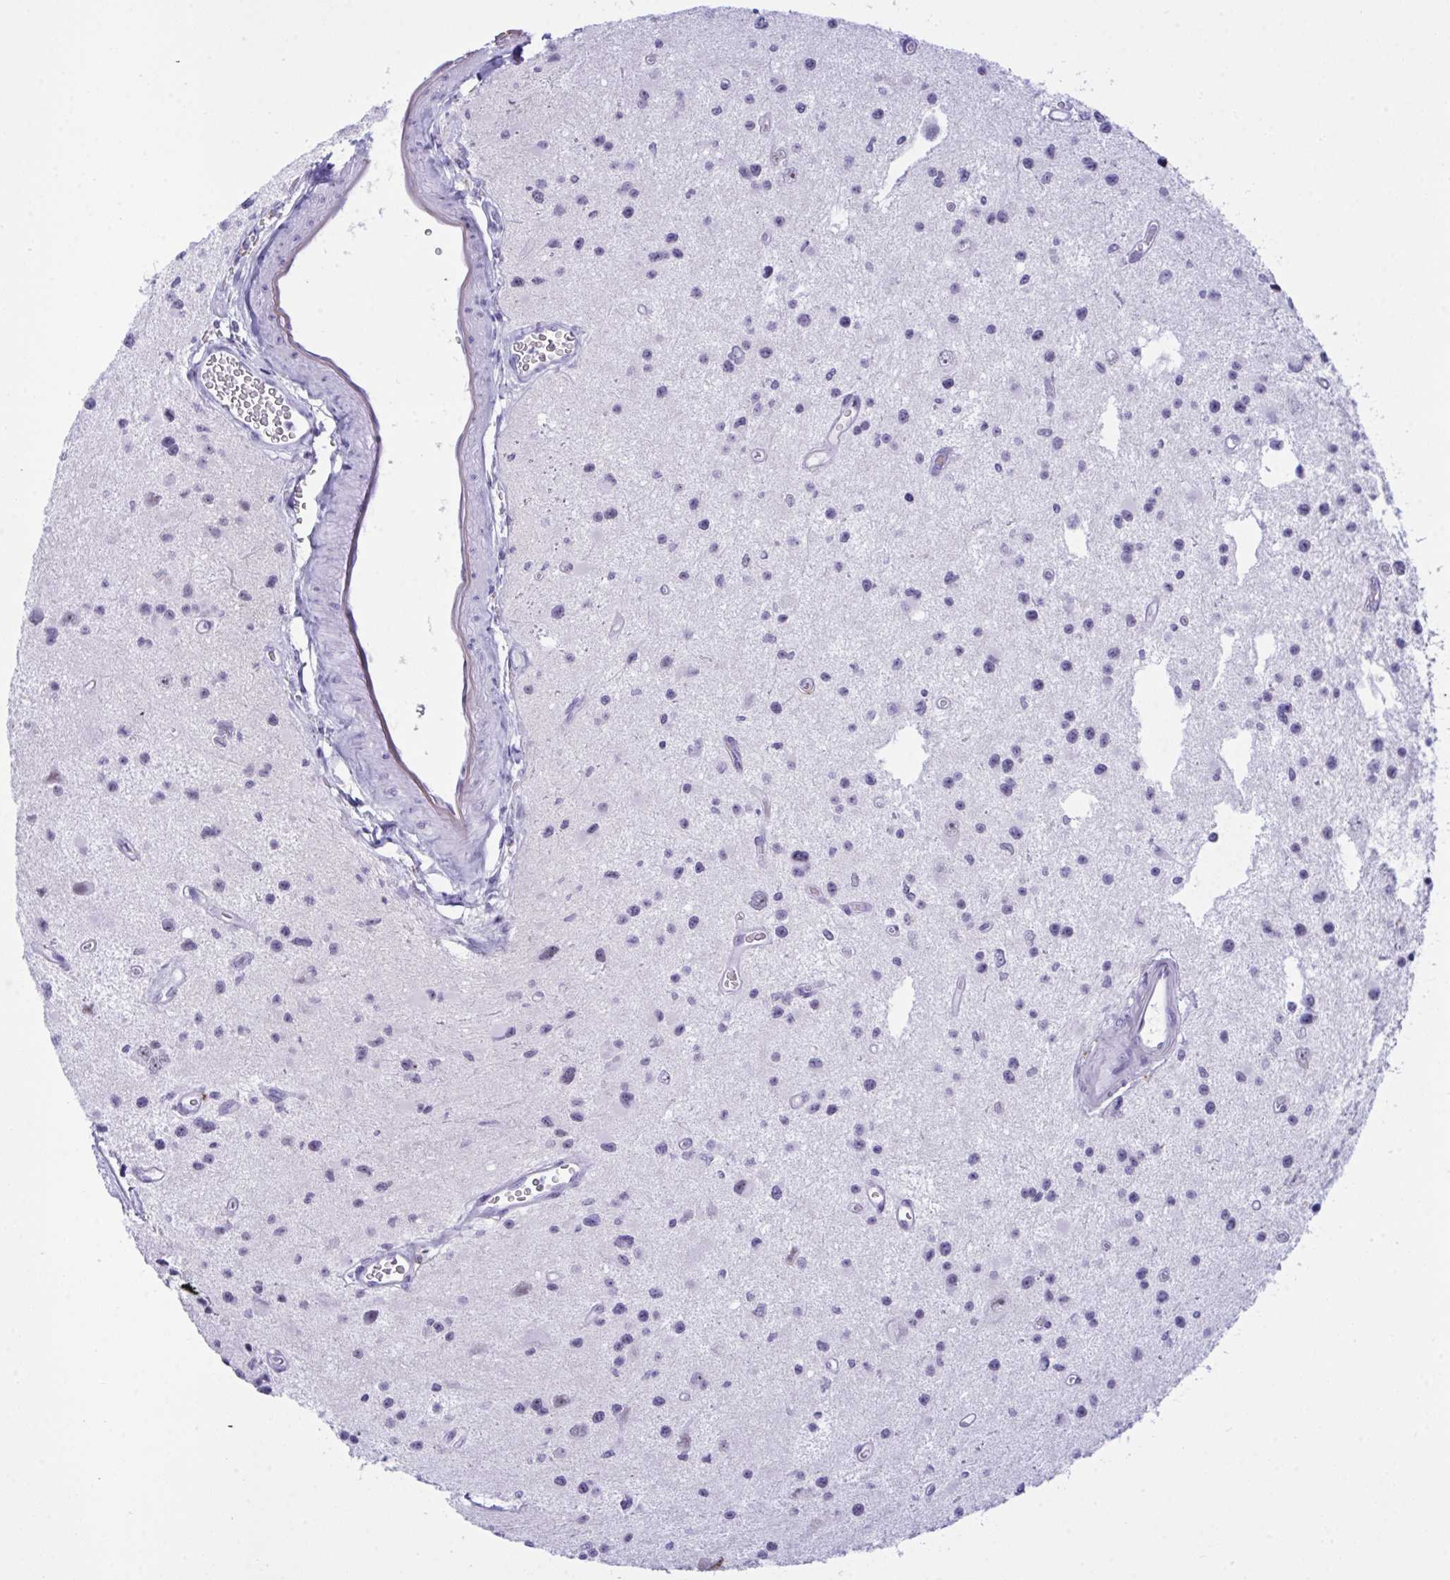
{"staining": {"intensity": "negative", "quantity": "none", "location": "none"}, "tissue": "glioma", "cell_type": "Tumor cells", "image_type": "cancer", "snomed": [{"axis": "morphology", "description": "Glioma, malignant, Low grade"}, {"axis": "topography", "description": "Brain"}], "caption": "An IHC photomicrograph of glioma is shown. There is no staining in tumor cells of glioma.", "gene": "ELN", "patient": {"sex": "male", "age": 43}}